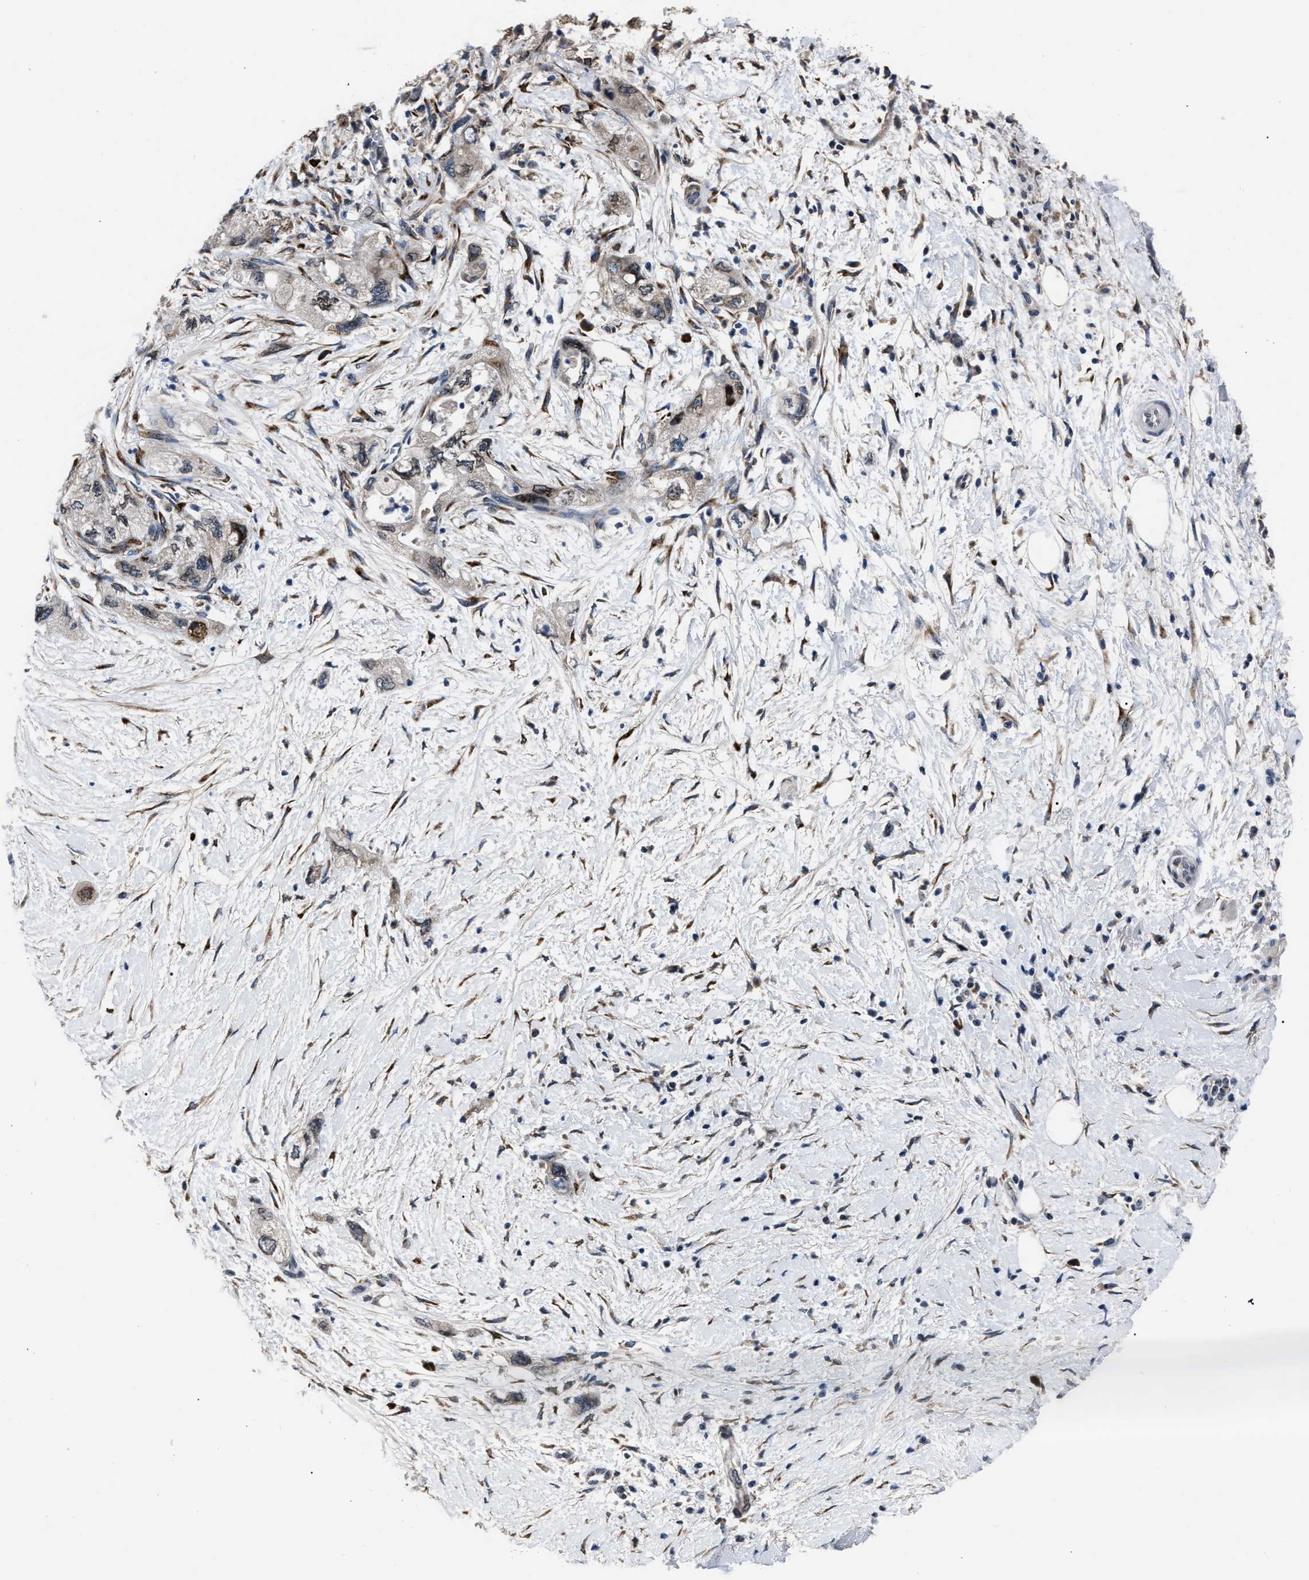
{"staining": {"intensity": "weak", "quantity": "<25%", "location": "cytoplasmic/membranous"}, "tissue": "pancreatic cancer", "cell_type": "Tumor cells", "image_type": "cancer", "snomed": [{"axis": "morphology", "description": "Adenocarcinoma, NOS"}, {"axis": "topography", "description": "Pancreas"}], "caption": "This is a histopathology image of IHC staining of pancreatic cancer (adenocarcinoma), which shows no expression in tumor cells. Nuclei are stained in blue.", "gene": "LRRC14", "patient": {"sex": "female", "age": 73}}